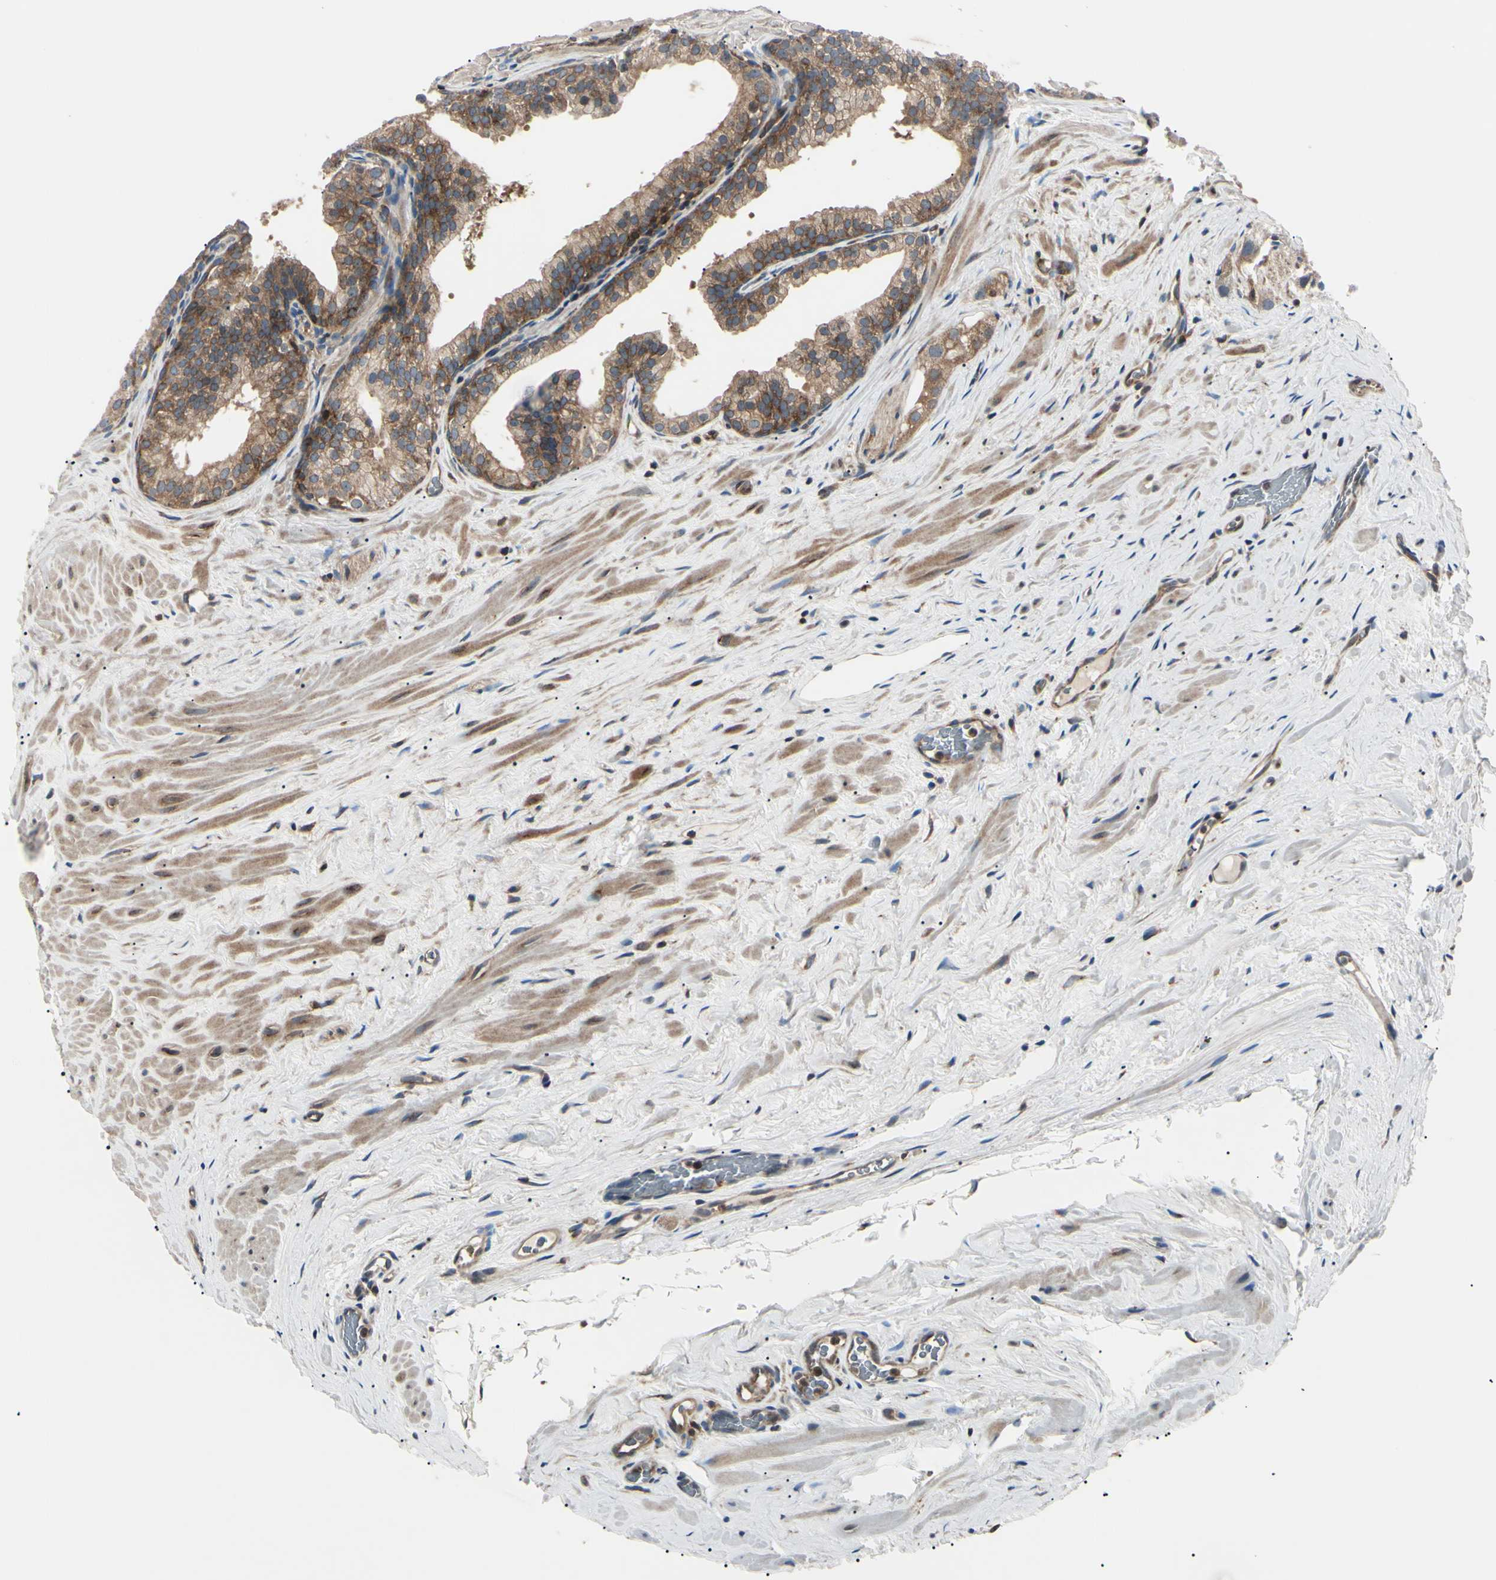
{"staining": {"intensity": "strong", "quantity": "25%-75%", "location": "cytoplasmic/membranous"}, "tissue": "prostate cancer", "cell_type": "Tumor cells", "image_type": "cancer", "snomed": [{"axis": "morphology", "description": "Adenocarcinoma, Low grade"}, {"axis": "topography", "description": "Prostate"}], "caption": "Prostate cancer was stained to show a protein in brown. There is high levels of strong cytoplasmic/membranous staining in approximately 25%-75% of tumor cells. (DAB IHC with brightfield microscopy, high magnification).", "gene": "MAPRE1", "patient": {"sex": "male", "age": 59}}